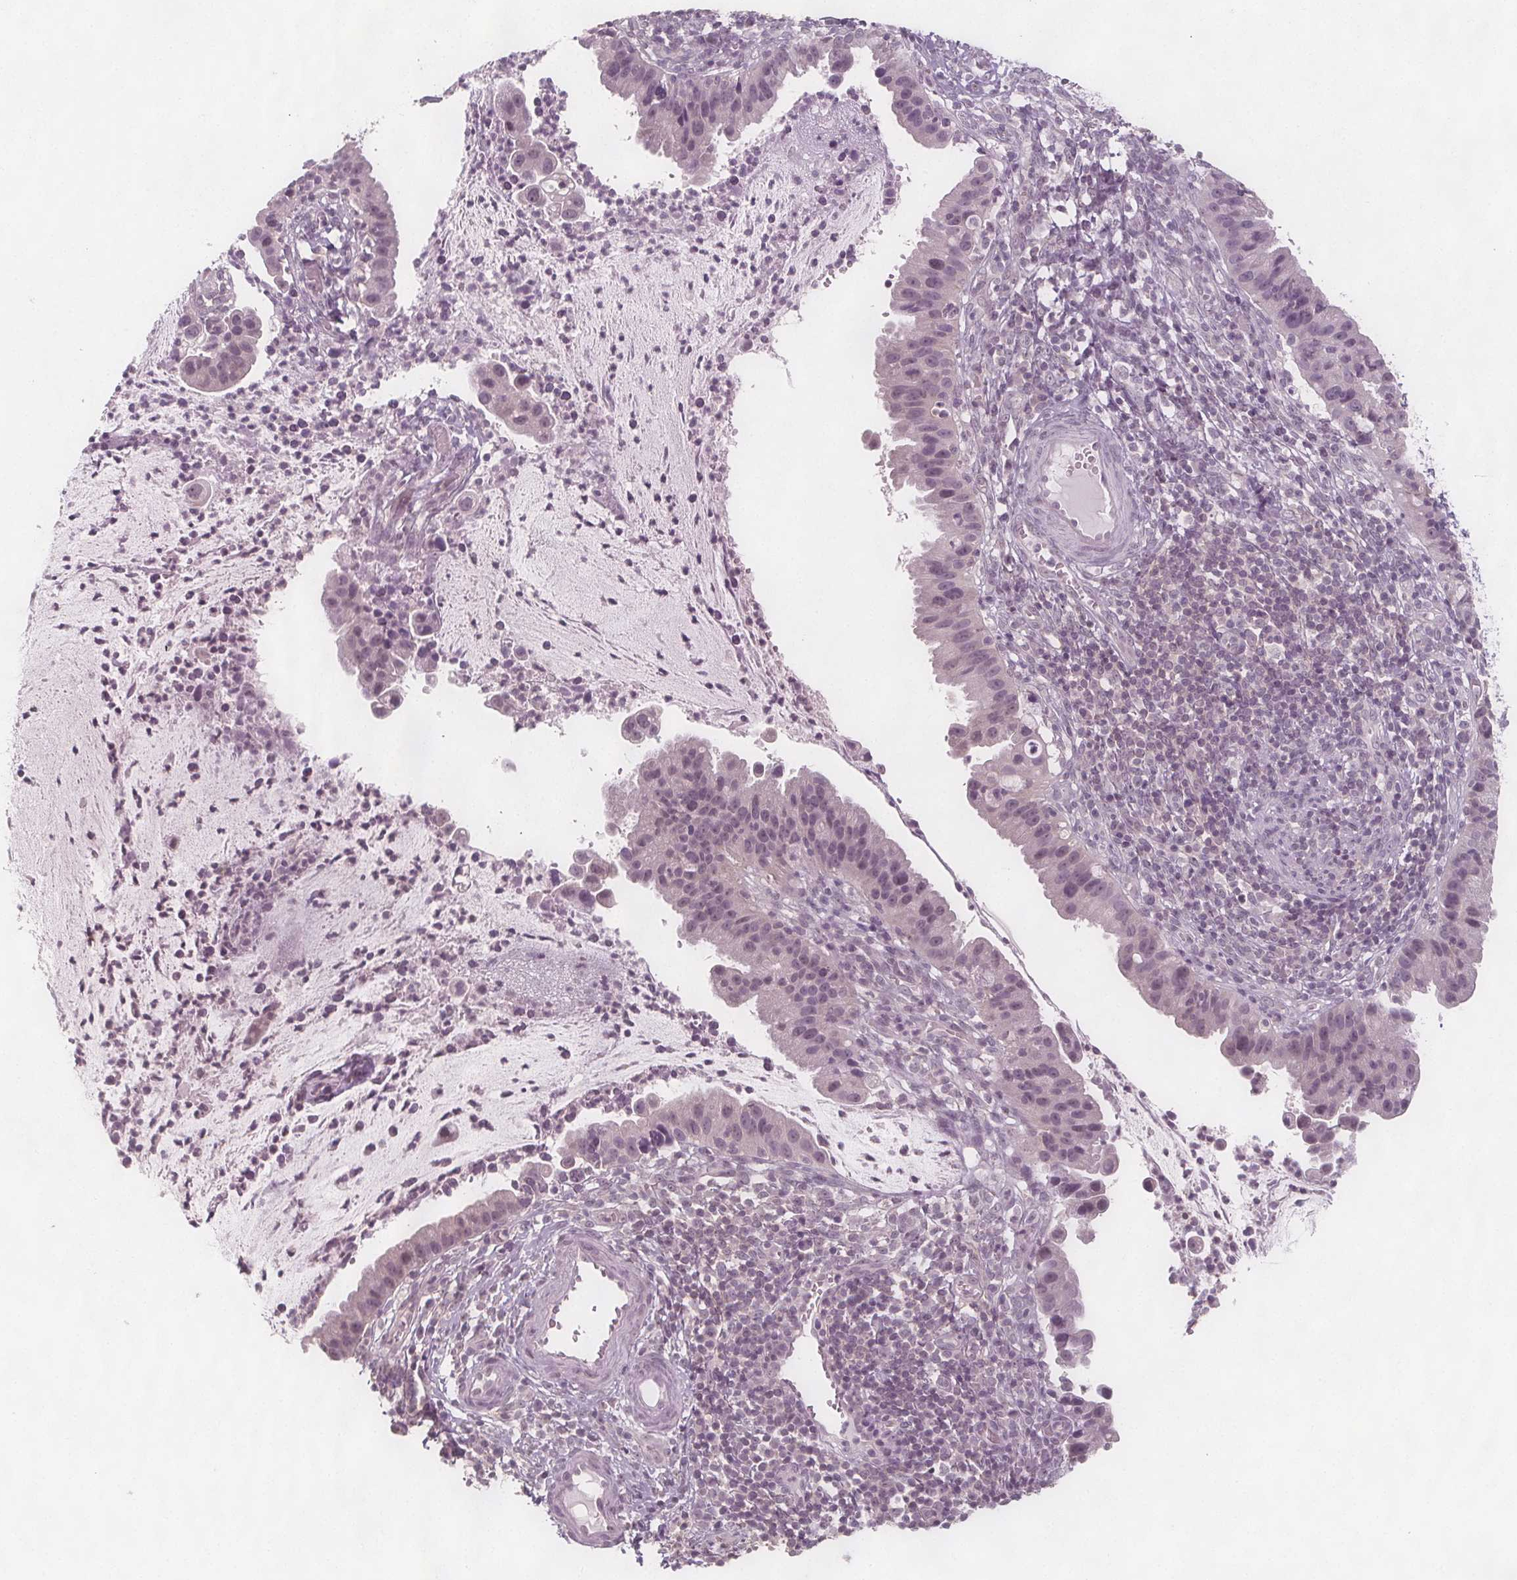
{"staining": {"intensity": "weak", "quantity": "25%-75%", "location": "nuclear"}, "tissue": "cervical cancer", "cell_type": "Tumor cells", "image_type": "cancer", "snomed": [{"axis": "morphology", "description": "Adenocarcinoma, NOS"}, {"axis": "topography", "description": "Cervix"}], "caption": "Weak nuclear protein expression is present in about 25%-75% of tumor cells in cervical cancer (adenocarcinoma).", "gene": "C1orf167", "patient": {"sex": "female", "age": 34}}